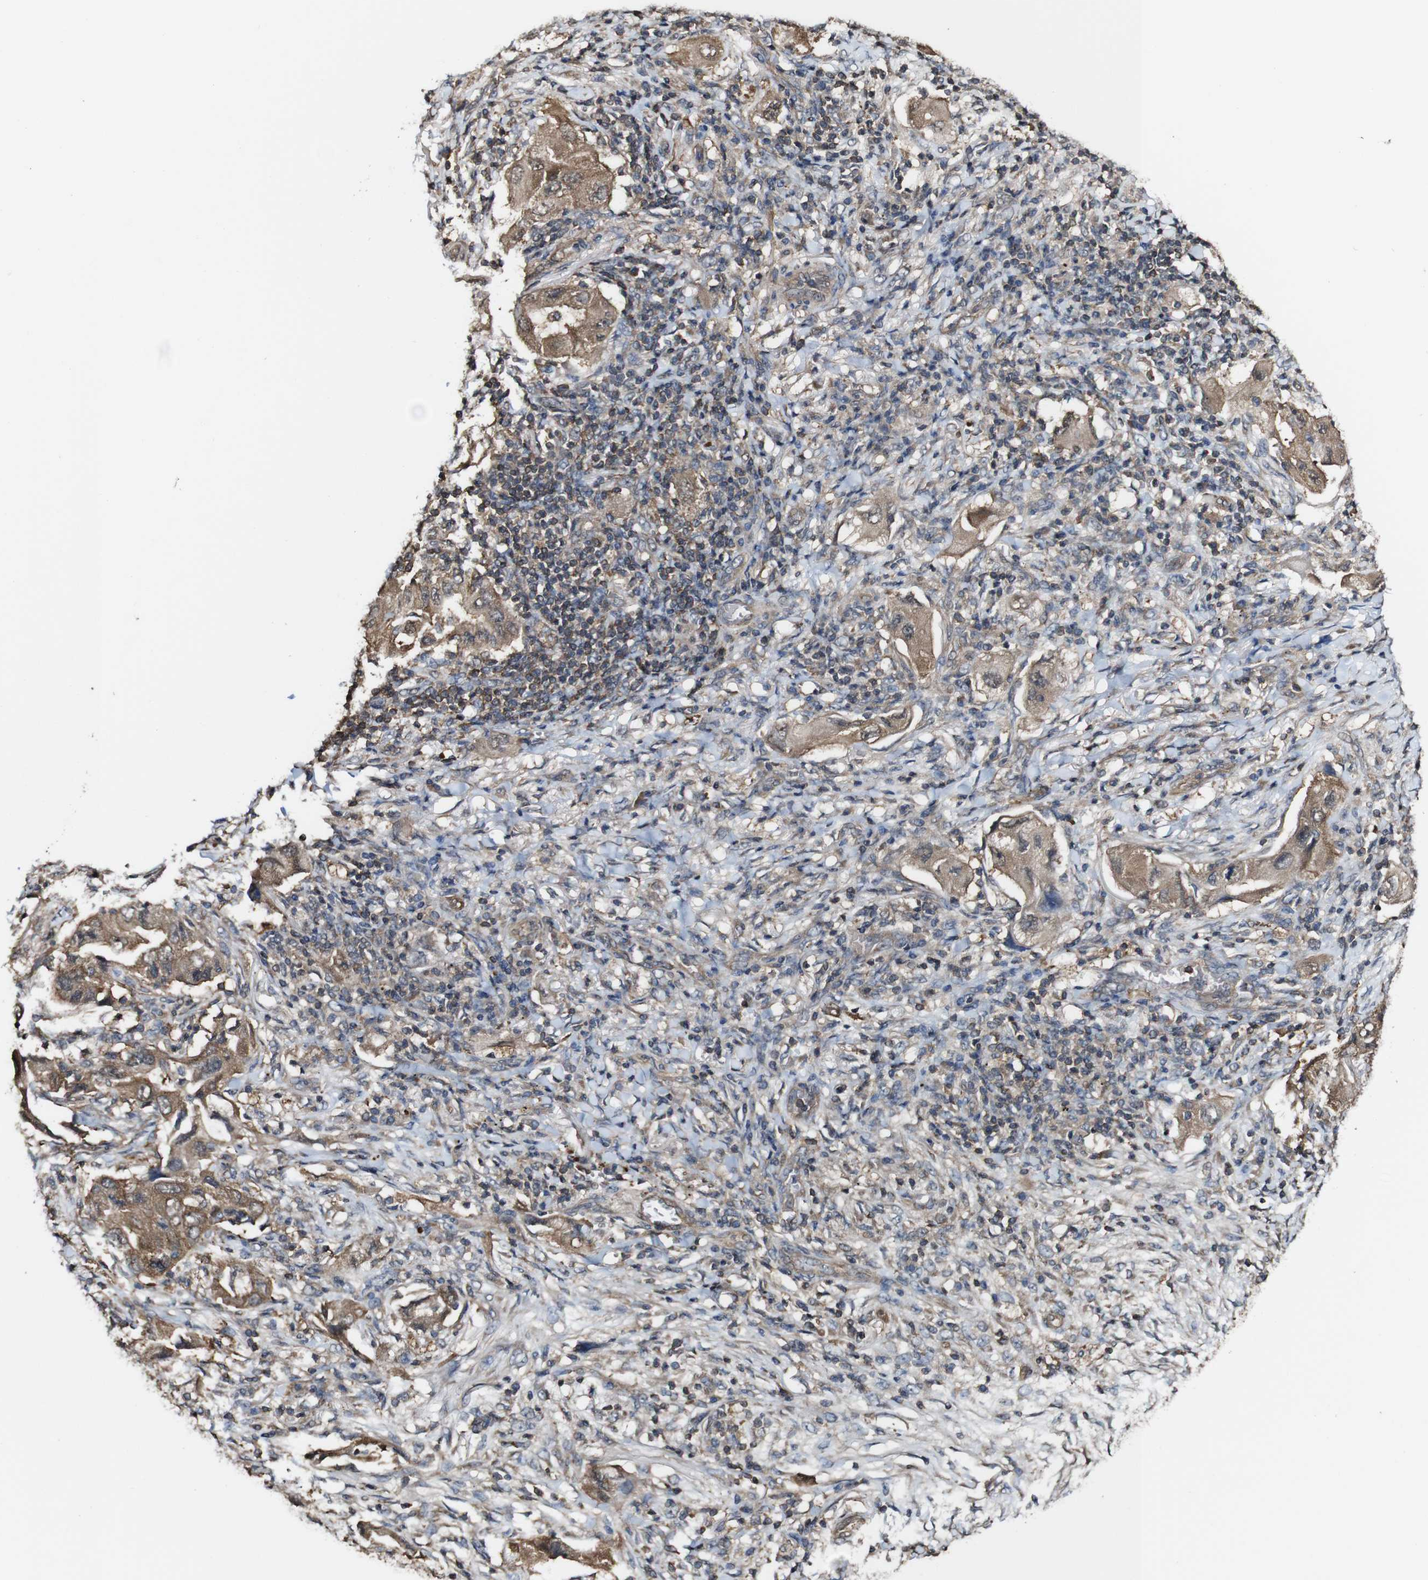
{"staining": {"intensity": "moderate", "quantity": ">75%", "location": "cytoplasmic/membranous"}, "tissue": "lung cancer", "cell_type": "Tumor cells", "image_type": "cancer", "snomed": [{"axis": "morphology", "description": "Adenocarcinoma, NOS"}, {"axis": "topography", "description": "Lung"}], "caption": "This image reveals immunohistochemistry (IHC) staining of human adenocarcinoma (lung), with medium moderate cytoplasmic/membranous positivity in approximately >75% of tumor cells.", "gene": "PTPRR", "patient": {"sex": "female", "age": 65}}